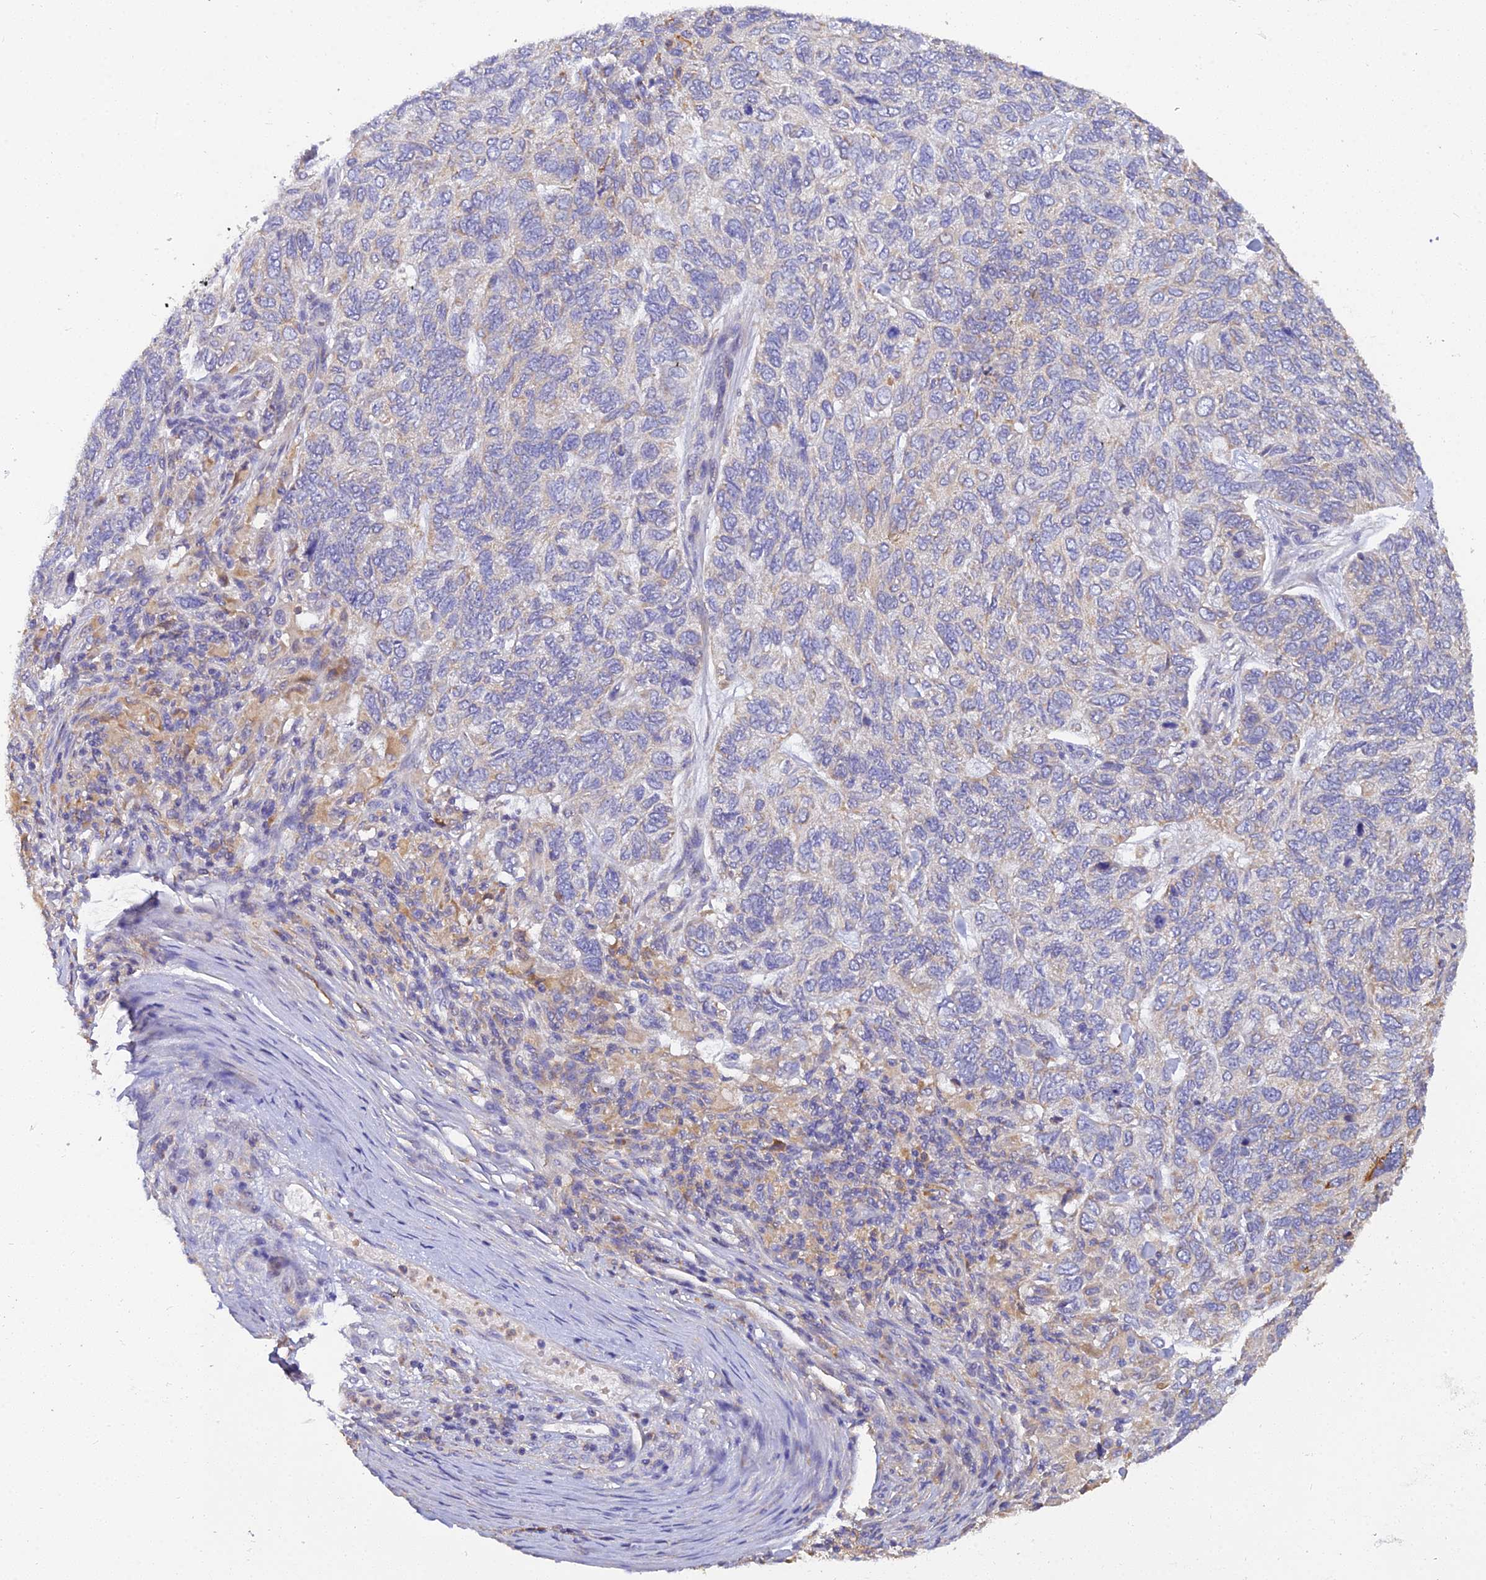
{"staining": {"intensity": "weak", "quantity": "<25%", "location": "cytoplasmic/membranous"}, "tissue": "skin cancer", "cell_type": "Tumor cells", "image_type": "cancer", "snomed": [{"axis": "morphology", "description": "Basal cell carcinoma"}, {"axis": "topography", "description": "Skin"}], "caption": "The photomicrograph exhibits no staining of tumor cells in skin basal cell carcinoma. The staining is performed using DAB (3,3'-diaminobenzidine) brown chromogen with nuclei counter-stained in using hematoxylin.", "gene": "ARL8B", "patient": {"sex": "female", "age": 65}}